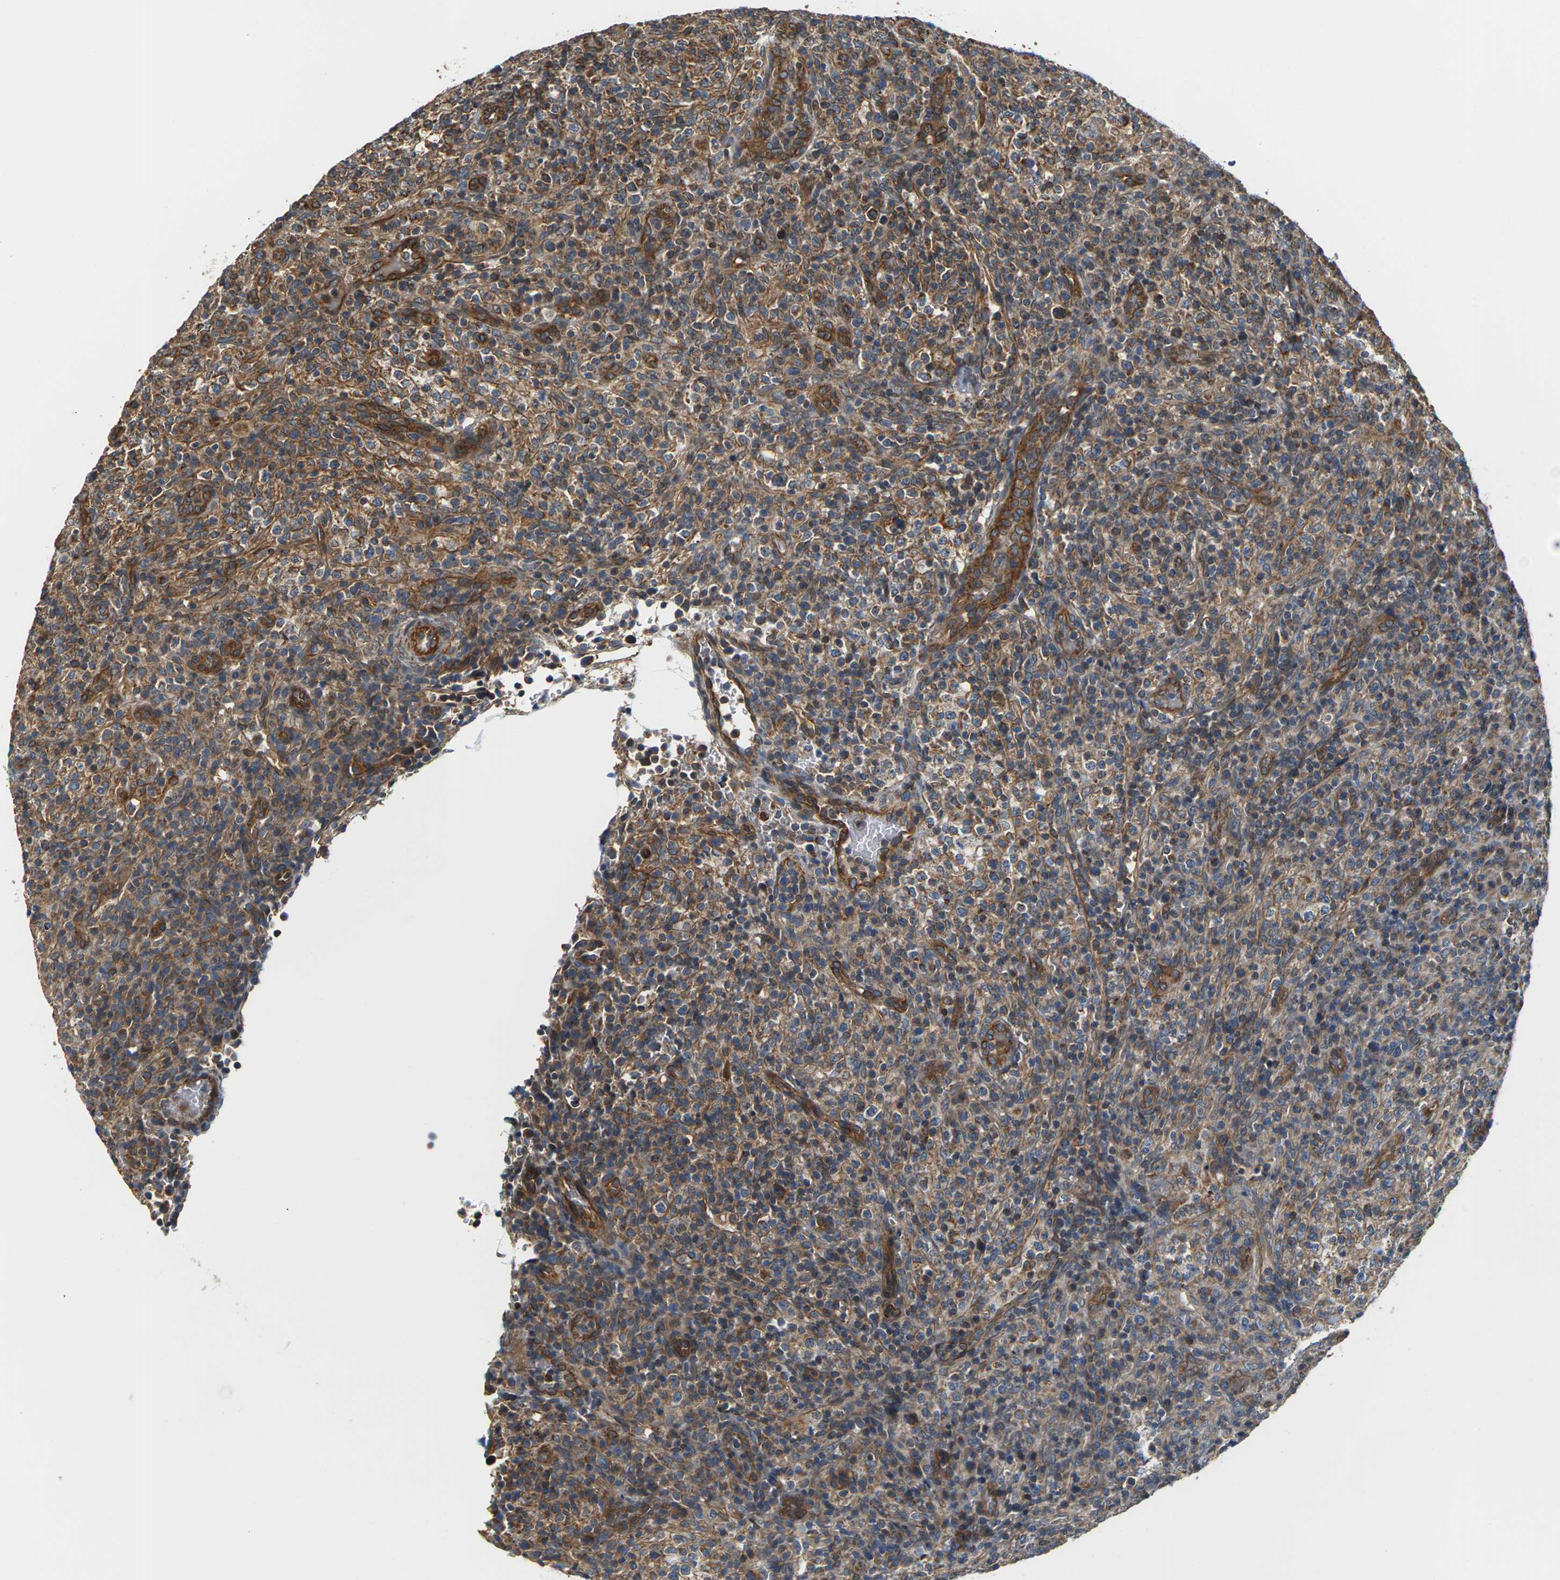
{"staining": {"intensity": "moderate", "quantity": ">75%", "location": "cytoplasmic/membranous"}, "tissue": "lymphoma", "cell_type": "Tumor cells", "image_type": "cancer", "snomed": [{"axis": "morphology", "description": "Malignant lymphoma, non-Hodgkin's type, High grade"}, {"axis": "topography", "description": "Lymph node"}], "caption": "There is medium levels of moderate cytoplasmic/membranous staining in tumor cells of high-grade malignant lymphoma, non-Hodgkin's type, as demonstrated by immunohistochemical staining (brown color).", "gene": "PCDHB4", "patient": {"sex": "female", "age": 76}}